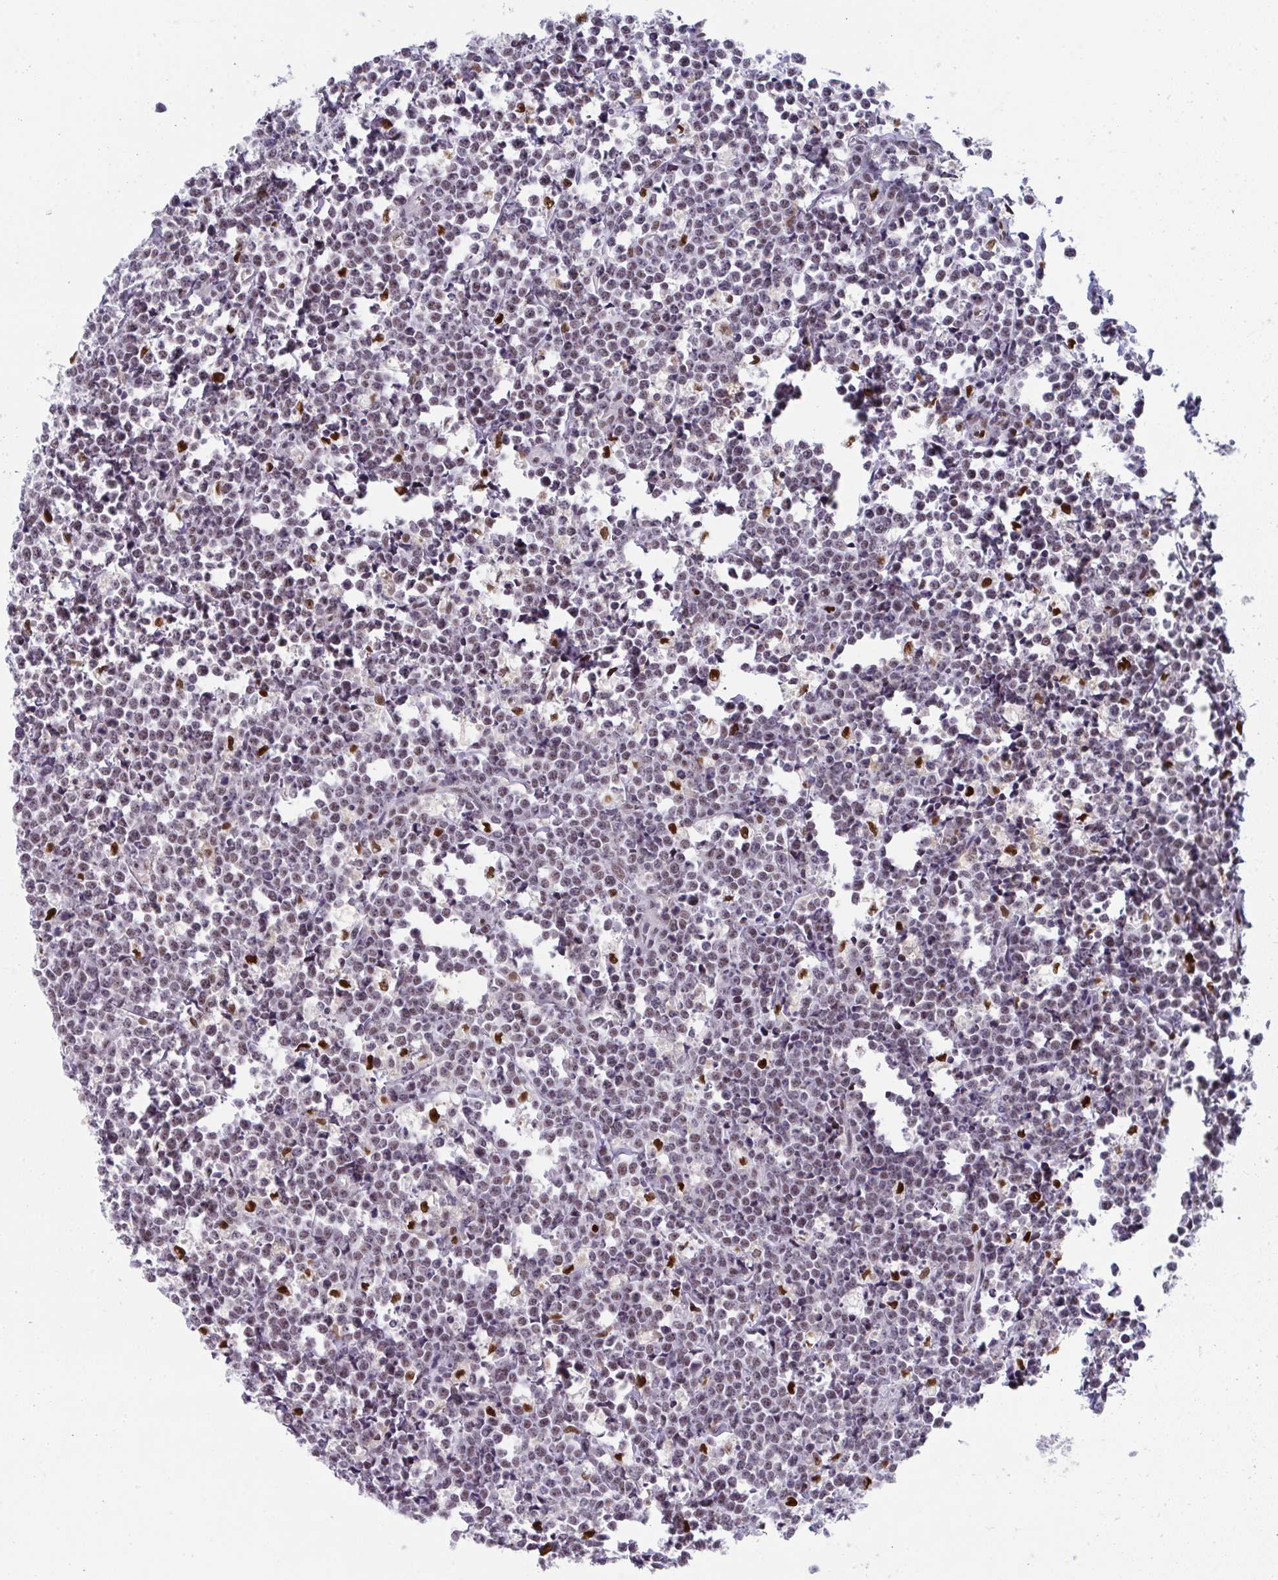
{"staining": {"intensity": "weak", "quantity": ">75%", "location": "nuclear"}, "tissue": "lymphoma", "cell_type": "Tumor cells", "image_type": "cancer", "snomed": [{"axis": "morphology", "description": "Malignant lymphoma, non-Hodgkin's type, High grade"}, {"axis": "topography", "description": "Small intestine"}], "caption": "This photomicrograph shows lymphoma stained with IHC to label a protein in brown. The nuclear of tumor cells show weak positivity for the protein. Nuclei are counter-stained blue.", "gene": "JDP2", "patient": {"sex": "female", "age": 56}}